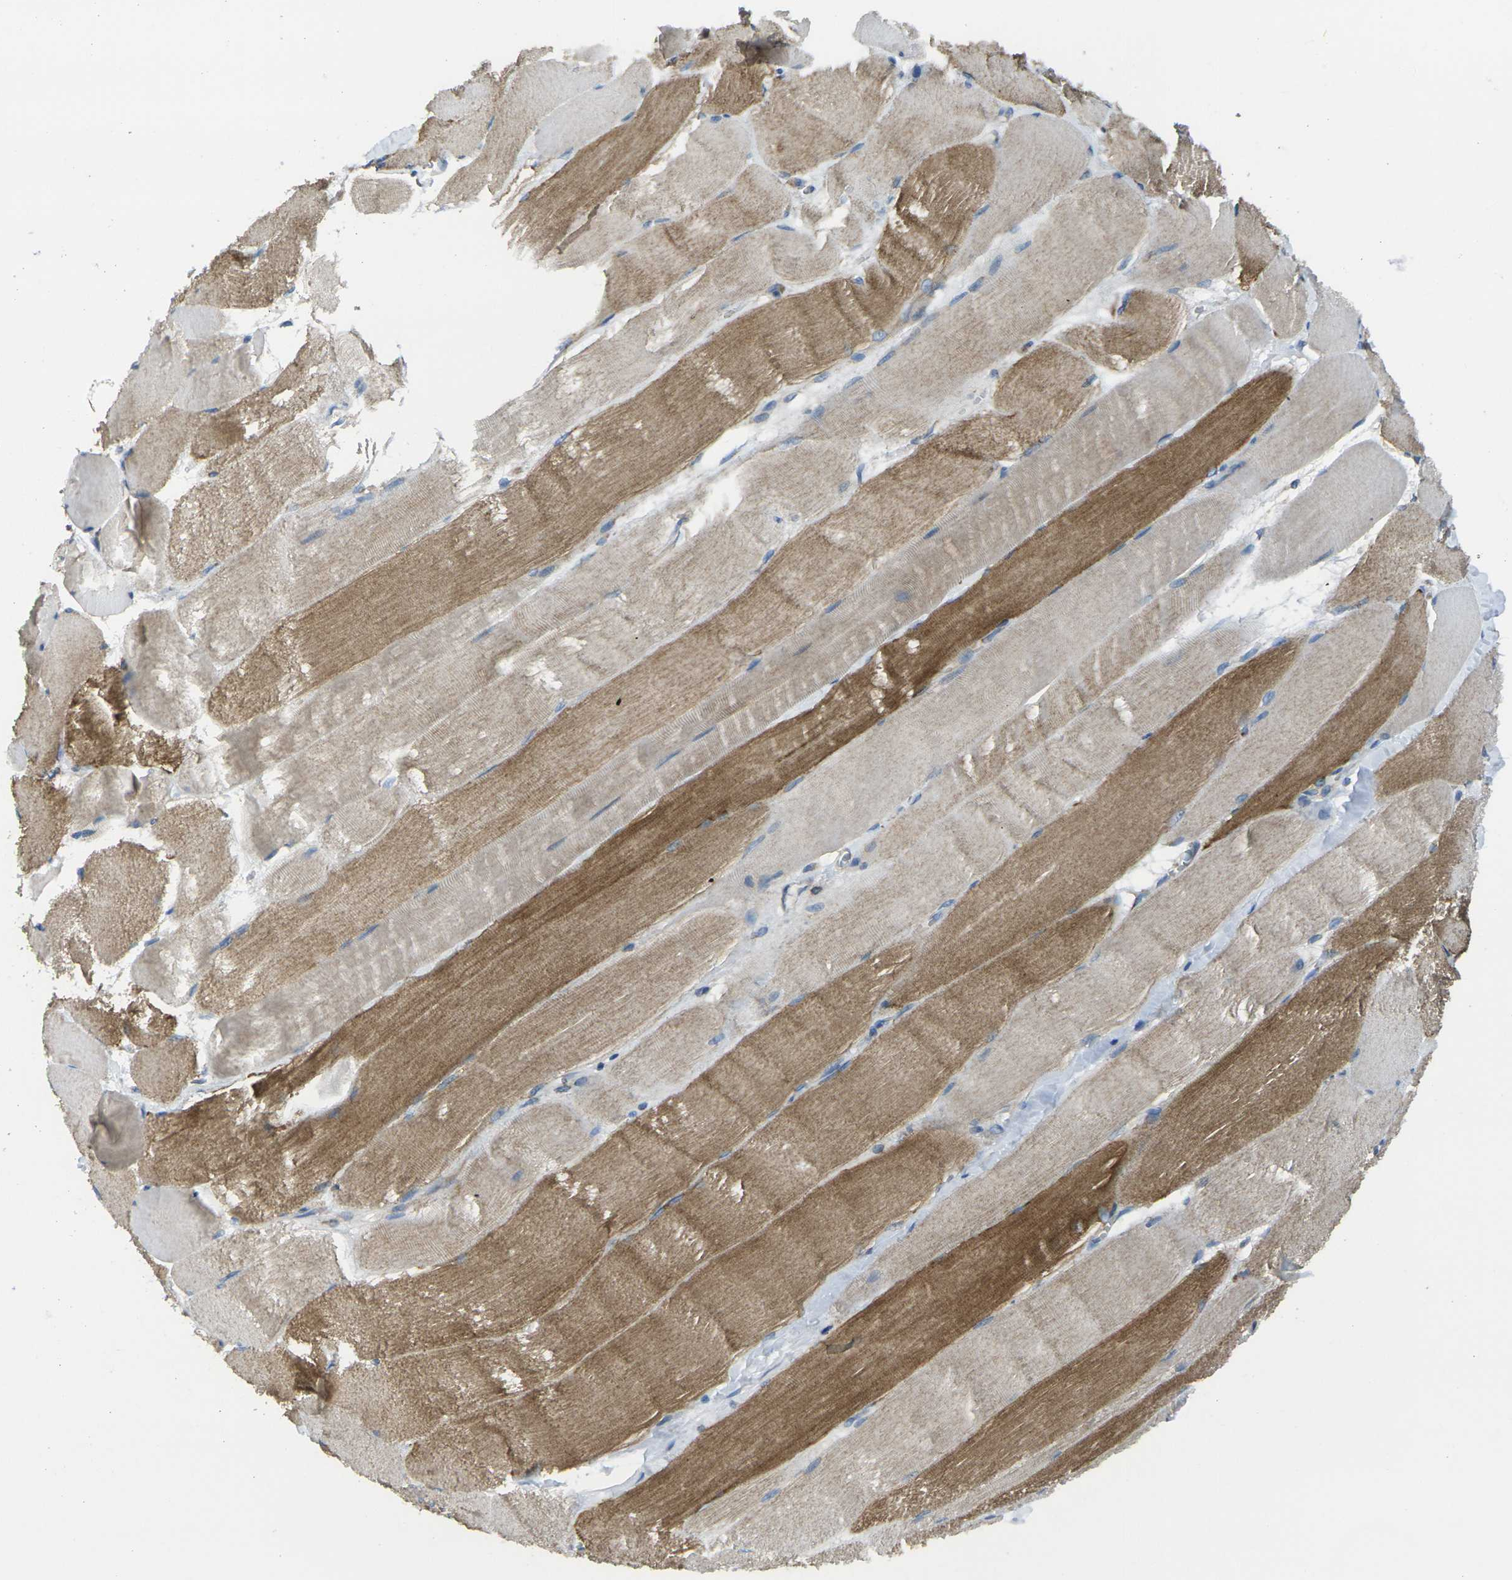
{"staining": {"intensity": "moderate", "quantity": ">75%", "location": "cytoplasmic/membranous"}, "tissue": "skeletal muscle", "cell_type": "Myocytes", "image_type": "normal", "snomed": [{"axis": "morphology", "description": "Normal tissue, NOS"}, {"axis": "morphology", "description": "Squamous cell carcinoma, NOS"}, {"axis": "topography", "description": "Skeletal muscle"}], "caption": "Skeletal muscle stained with a brown dye displays moderate cytoplasmic/membranous positive positivity in approximately >75% of myocytes.", "gene": "TMEM120B", "patient": {"sex": "male", "age": 51}}